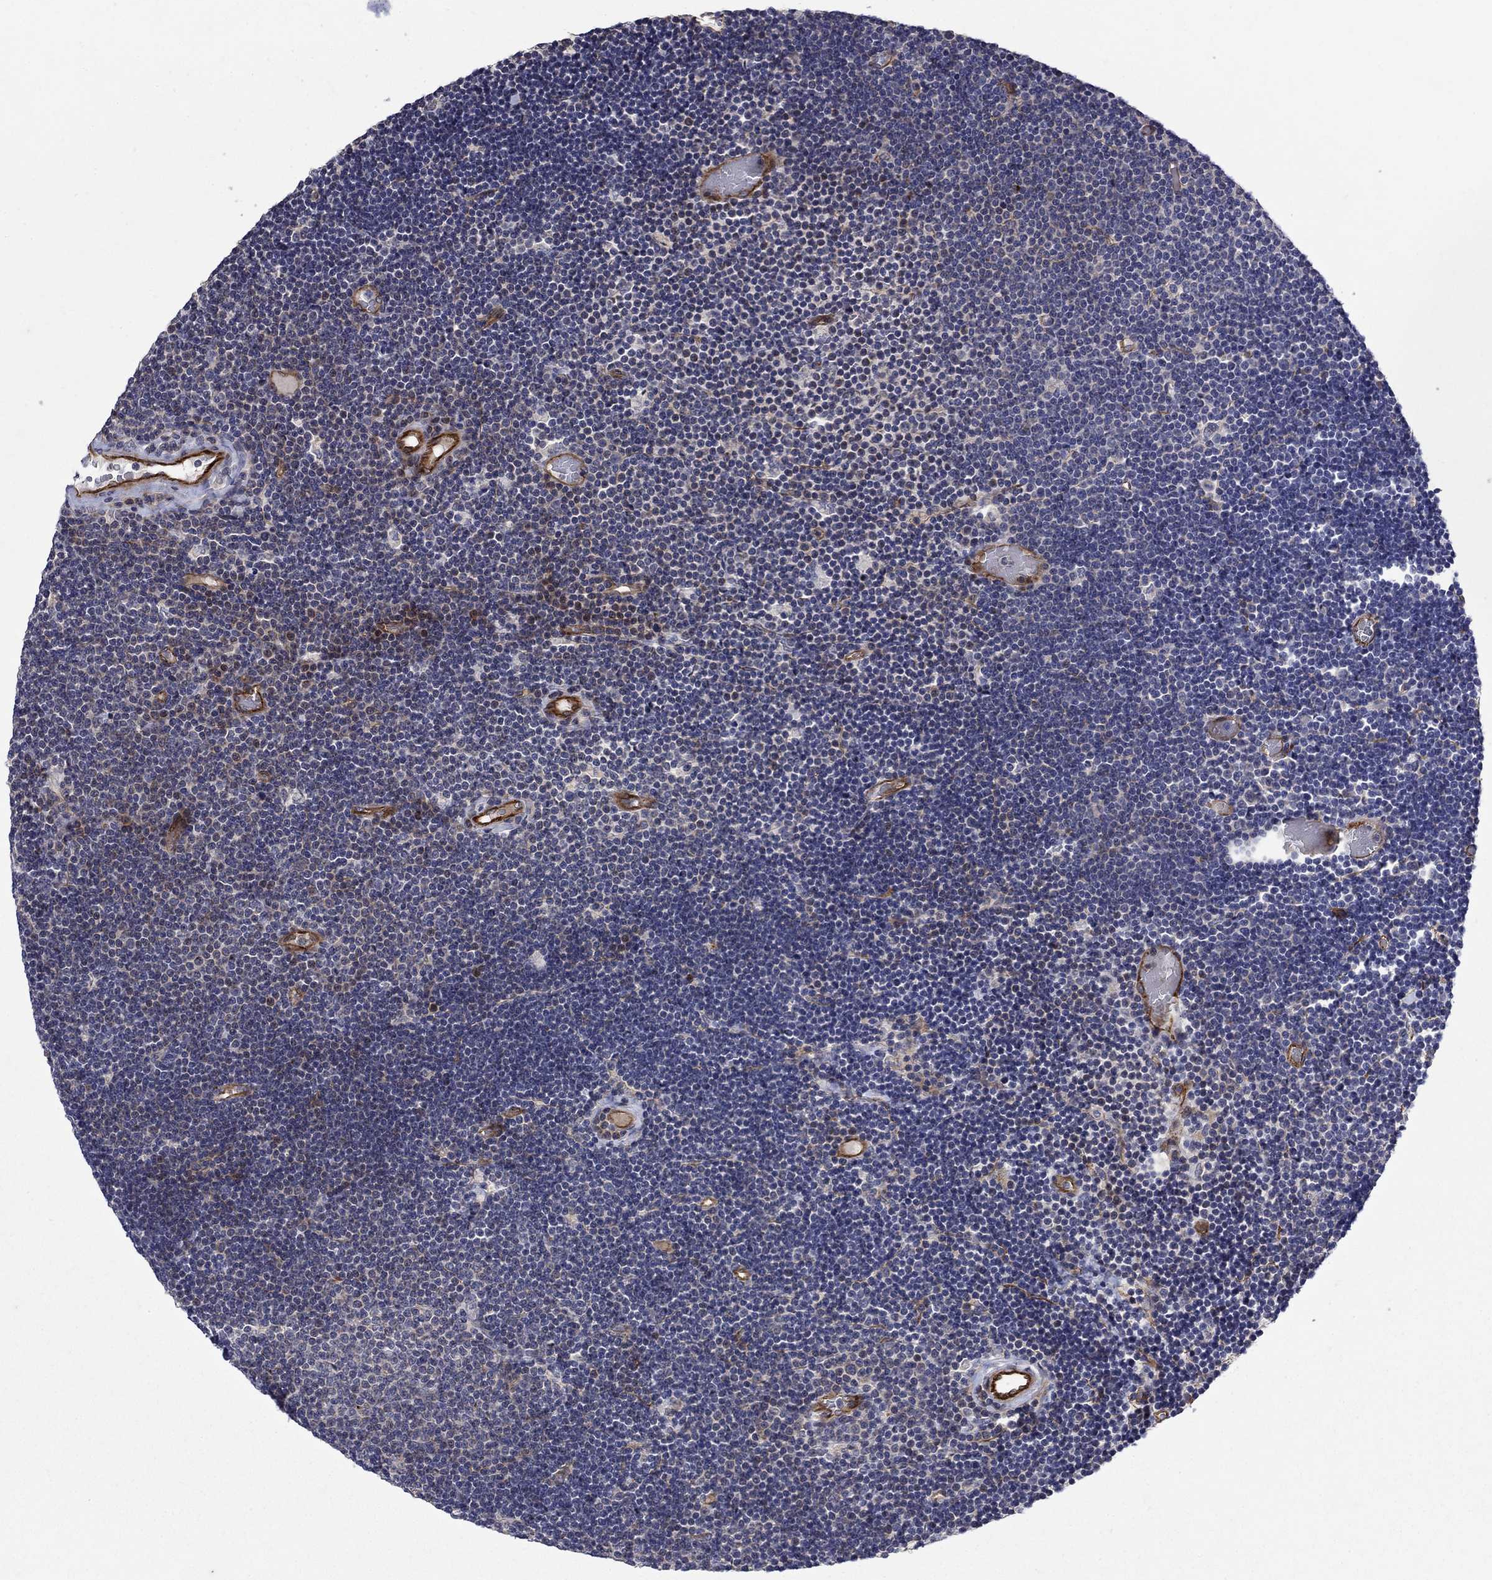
{"staining": {"intensity": "negative", "quantity": "none", "location": "none"}, "tissue": "lymphoma", "cell_type": "Tumor cells", "image_type": "cancer", "snomed": [{"axis": "morphology", "description": "Malignant lymphoma, non-Hodgkin's type, Low grade"}, {"axis": "topography", "description": "Brain"}], "caption": "There is no significant staining in tumor cells of low-grade malignant lymphoma, non-Hodgkin's type.", "gene": "SLC7A1", "patient": {"sex": "female", "age": 66}}